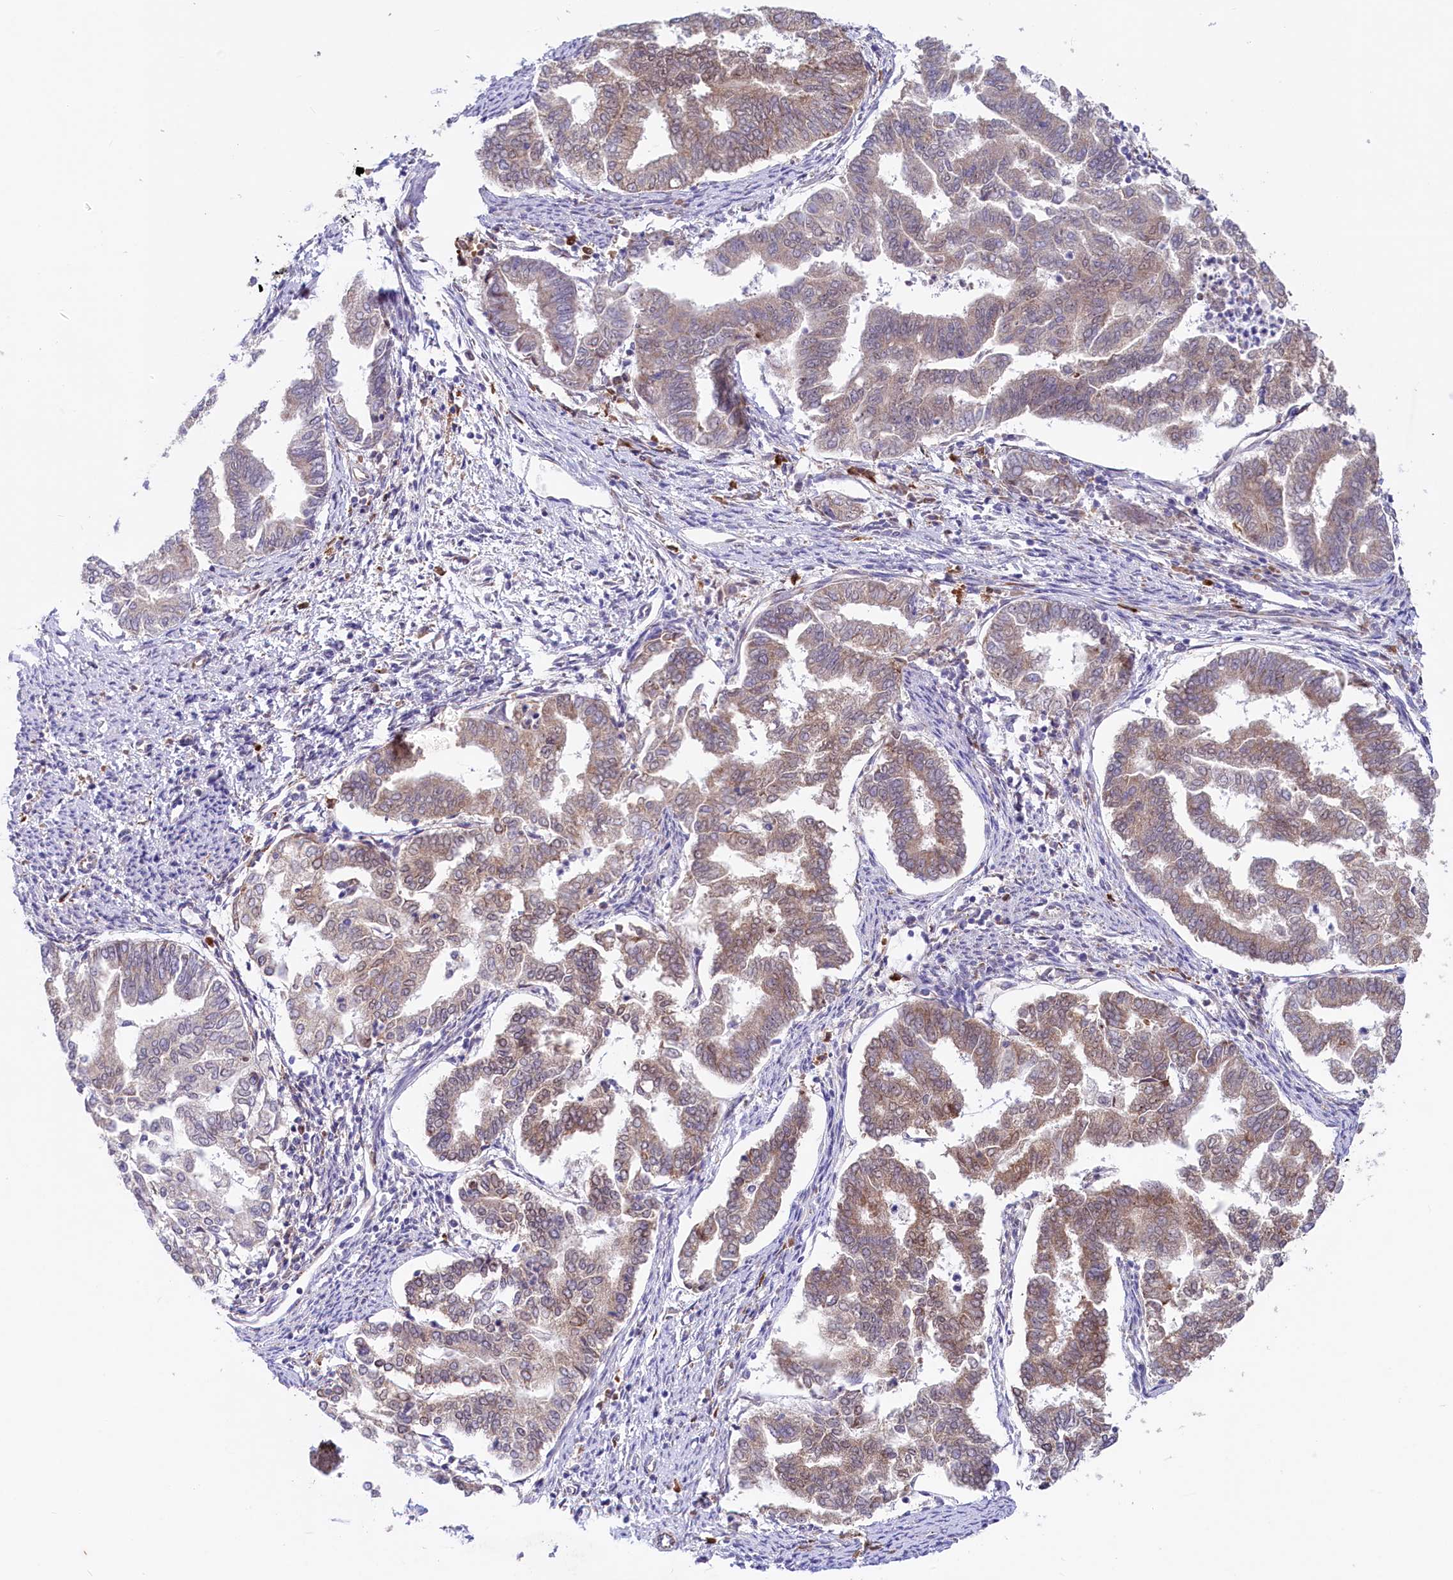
{"staining": {"intensity": "weak", "quantity": ">75%", "location": "cytoplasmic/membranous"}, "tissue": "endometrial cancer", "cell_type": "Tumor cells", "image_type": "cancer", "snomed": [{"axis": "morphology", "description": "Adenocarcinoma, NOS"}, {"axis": "topography", "description": "Endometrium"}], "caption": "Endometrial cancer (adenocarcinoma) was stained to show a protein in brown. There is low levels of weak cytoplasmic/membranous positivity in about >75% of tumor cells.", "gene": "CHID1", "patient": {"sex": "female", "age": 79}}